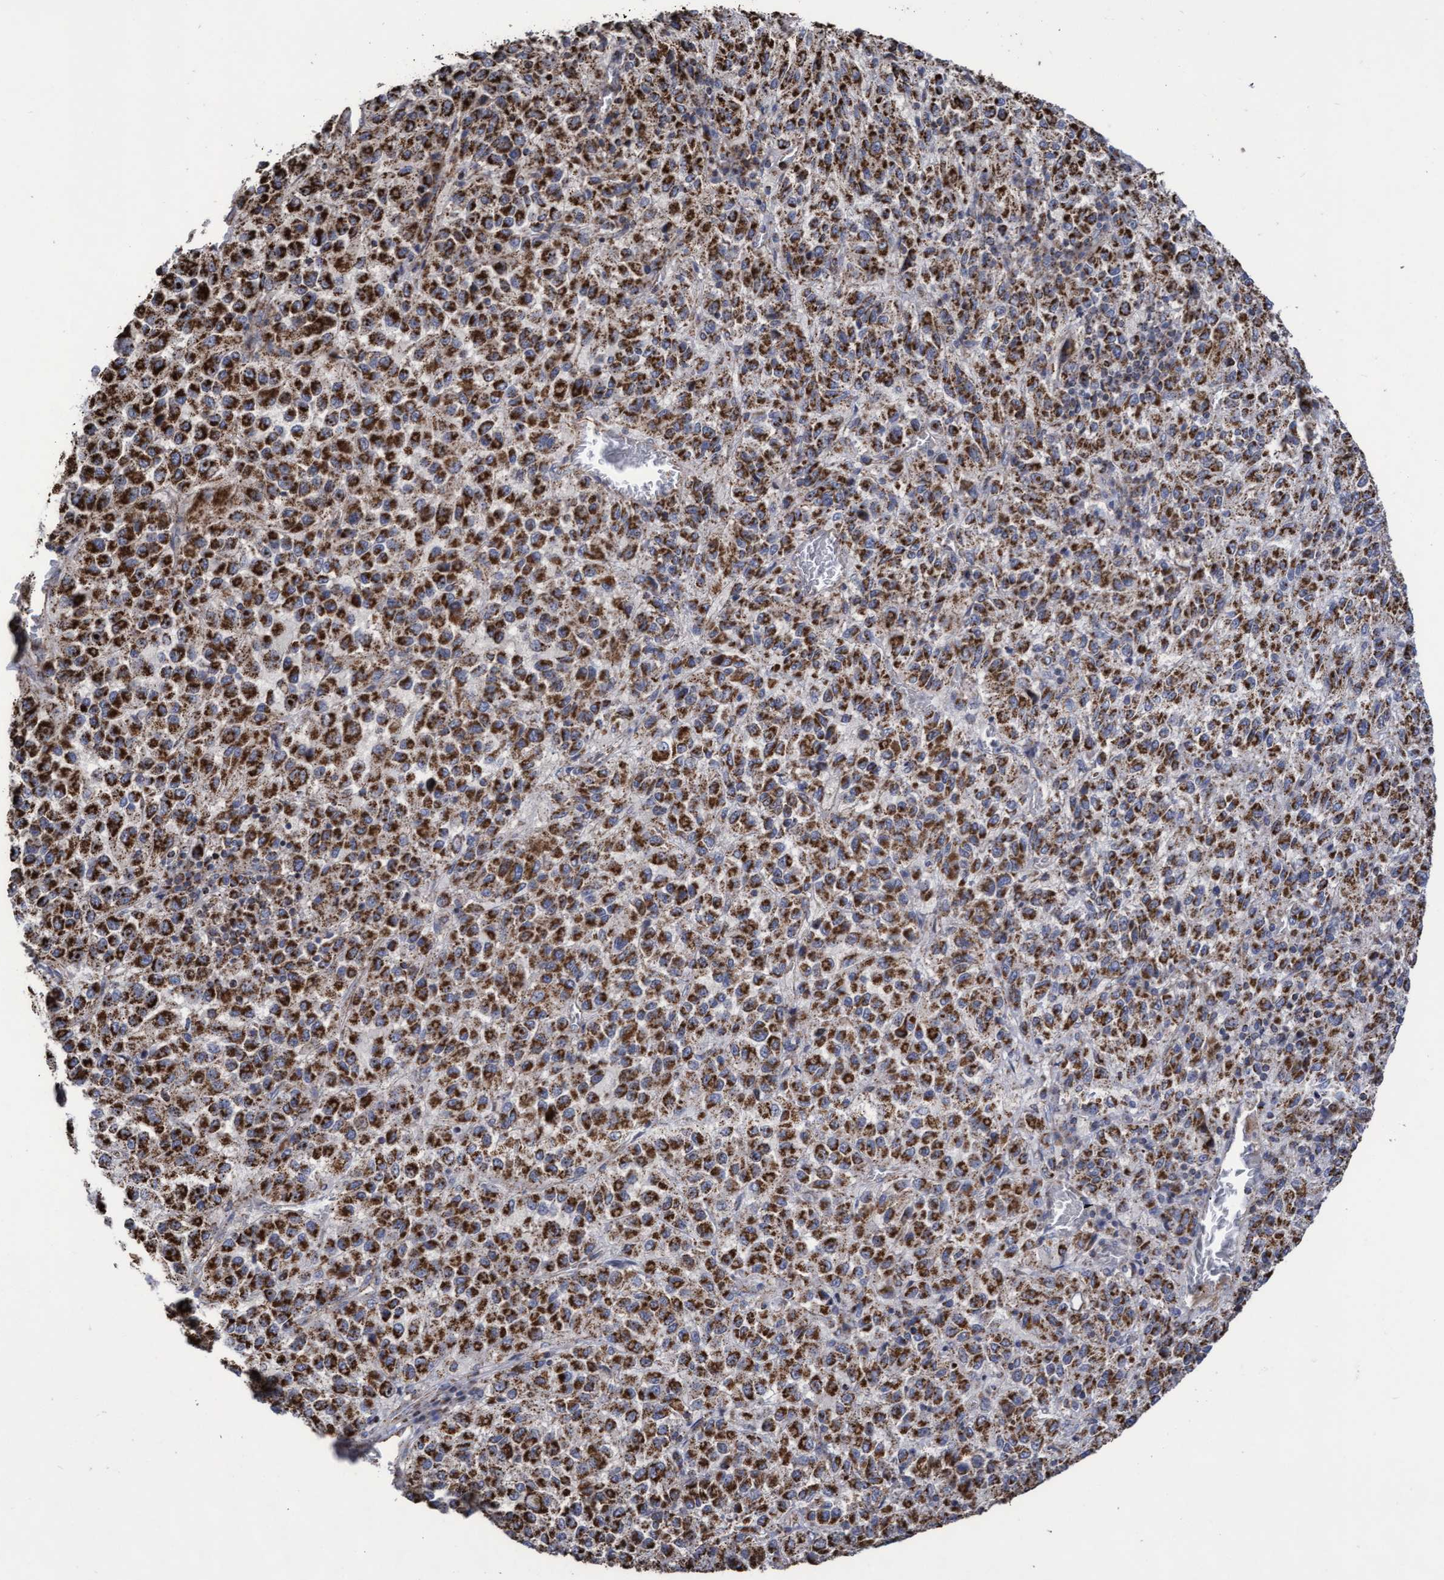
{"staining": {"intensity": "strong", "quantity": ">75%", "location": "cytoplasmic/membranous"}, "tissue": "skin cancer", "cell_type": "Tumor cells", "image_type": "cancer", "snomed": [{"axis": "morphology", "description": "Squamous cell carcinoma, NOS"}, {"axis": "topography", "description": "Skin"}], "caption": "Strong cytoplasmic/membranous positivity for a protein is seen in about >75% of tumor cells of skin cancer using IHC.", "gene": "COBL", "patient": {"sex": "female", "age": 73}}